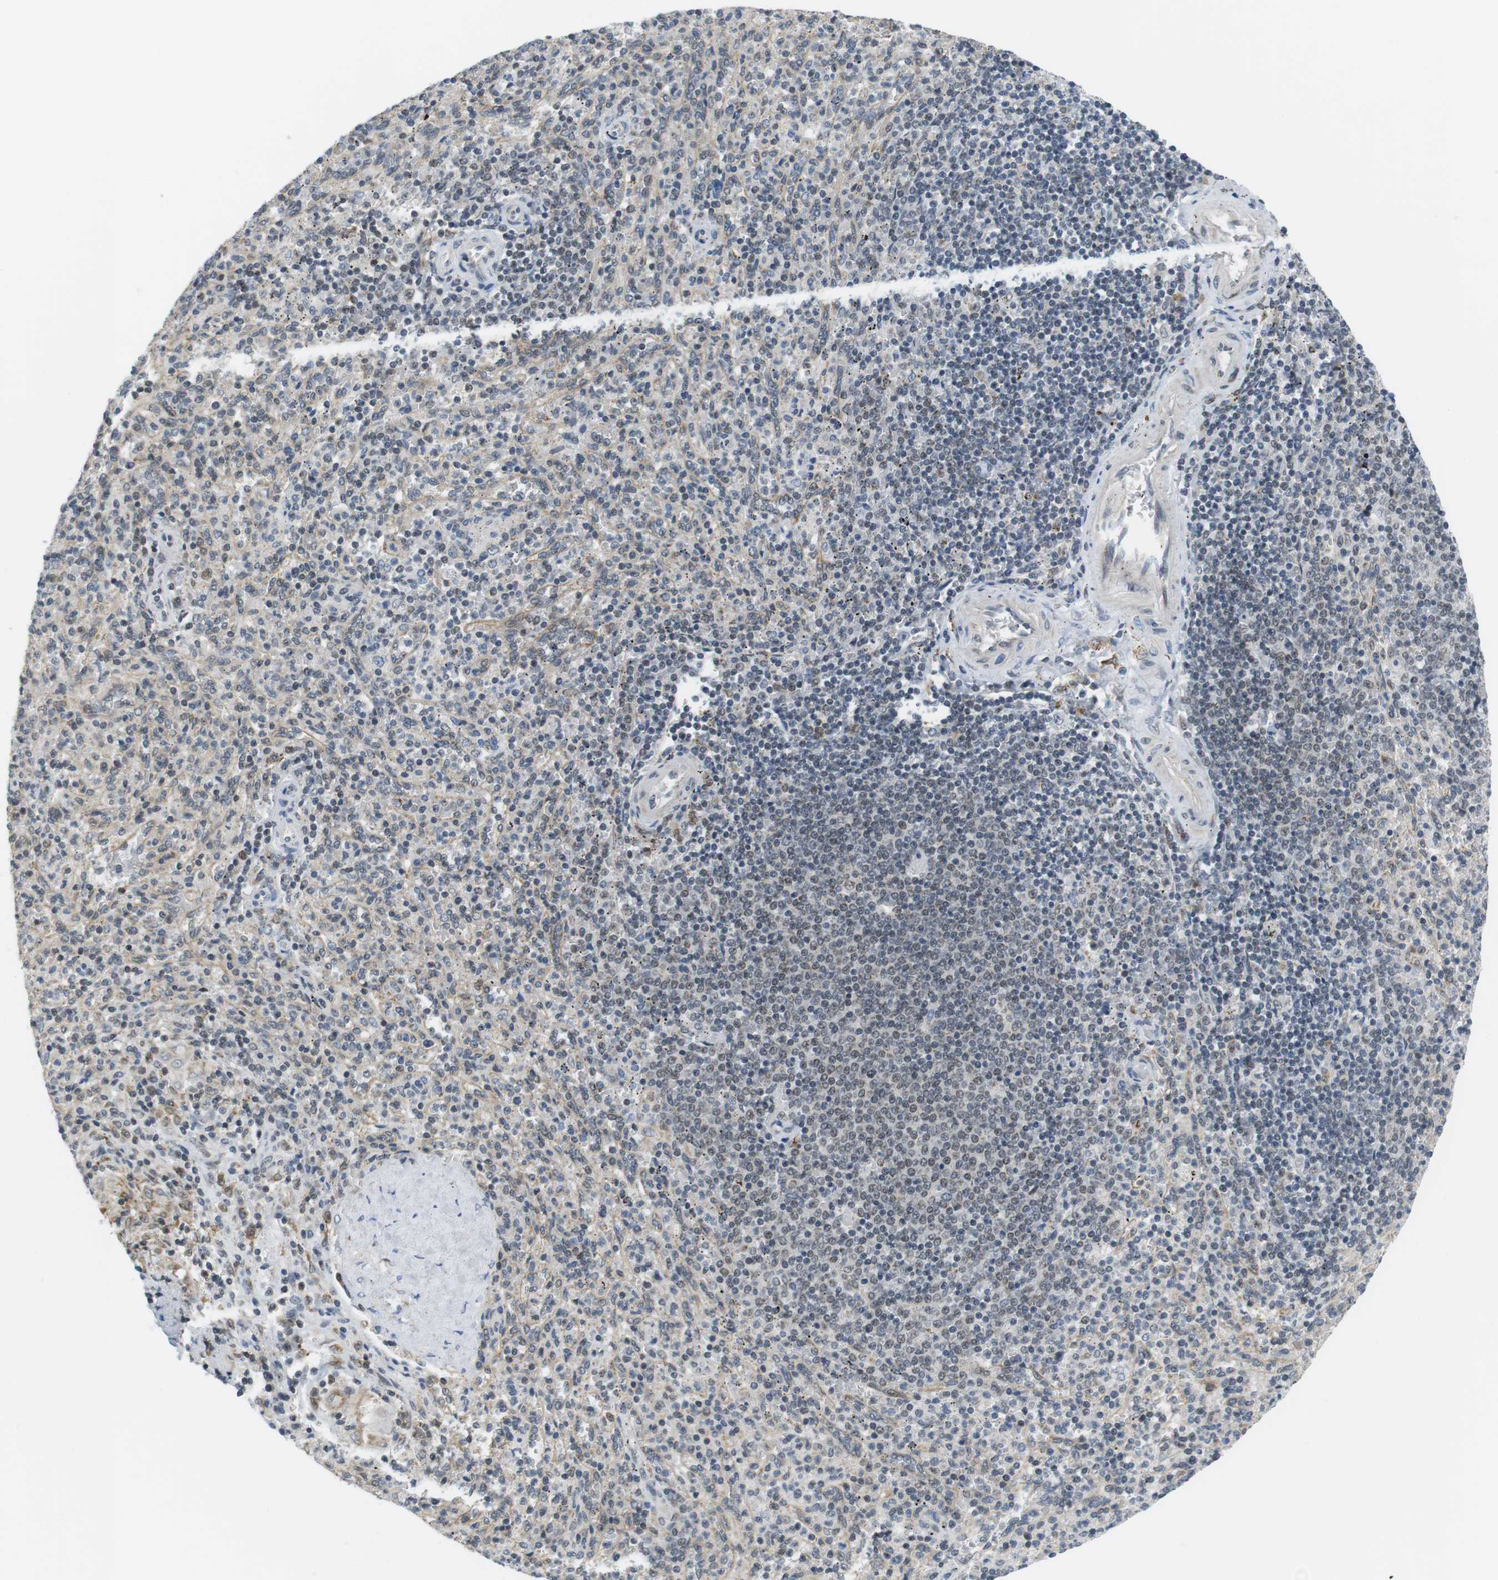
{"staining": {"intensity": "weak", "quantity": "<25%", "location": "nuclear"}, "tissue": "spleen", "cell_type": "Cells in red pulp", "image_type": "normal", "snomed": [{"axis": "morphology", "description": "Normal tissue, NOS"}, {"axis": "topography", "description": "Spleen"}], "caption": "The image reveals no significant positivity in cells in red pulp of spleen.", "gene": "BRD4", "patient": {"sex": "male", "age": 36}}